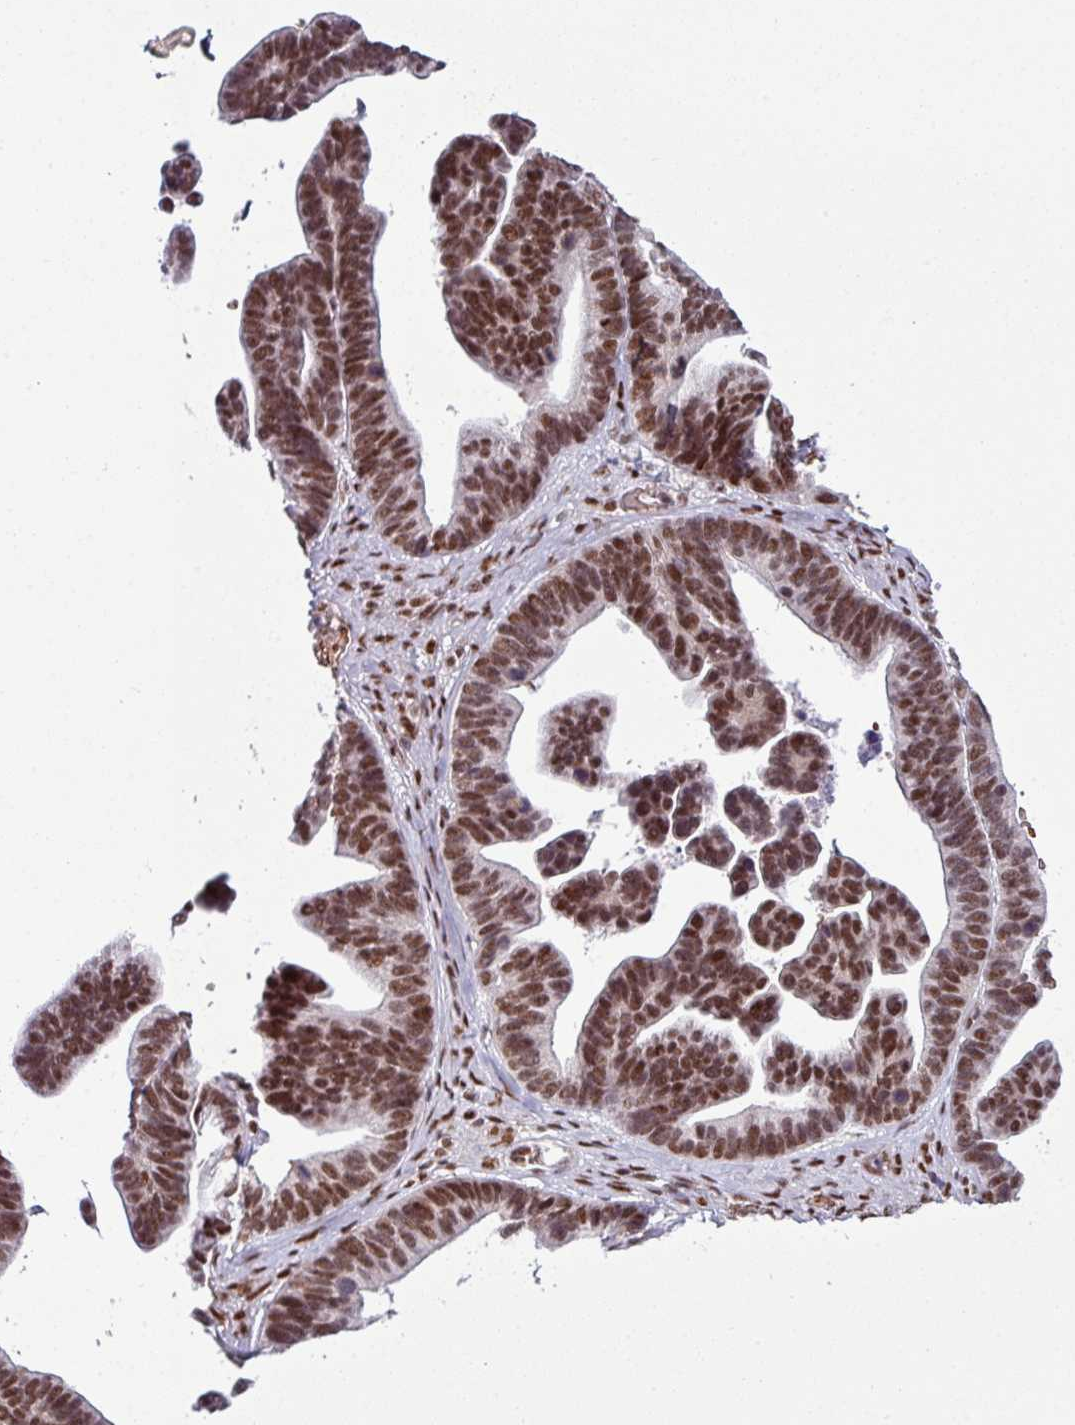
{"staining": {"intensity": "strong", "quantity": ">75%", "location": "nuclear"}, "tissue": "ovarian cancer", "cell_type": "Tumor cells", "image_type": "cancer", "snomed": [{"axis": "morphology", "description": "Cystadenocarcinoma, serous, NOS"}, {"axis": "topography", "description": "Ovary"}], "caption": "Serous cystadenocarcinoma (ovarian) stained with a brown dye demonstrates strong nuclear positive positivity in about >75% of tumor cells.", "gene": "PRDM5", "patient": {"sex": "female", "age": 56}}